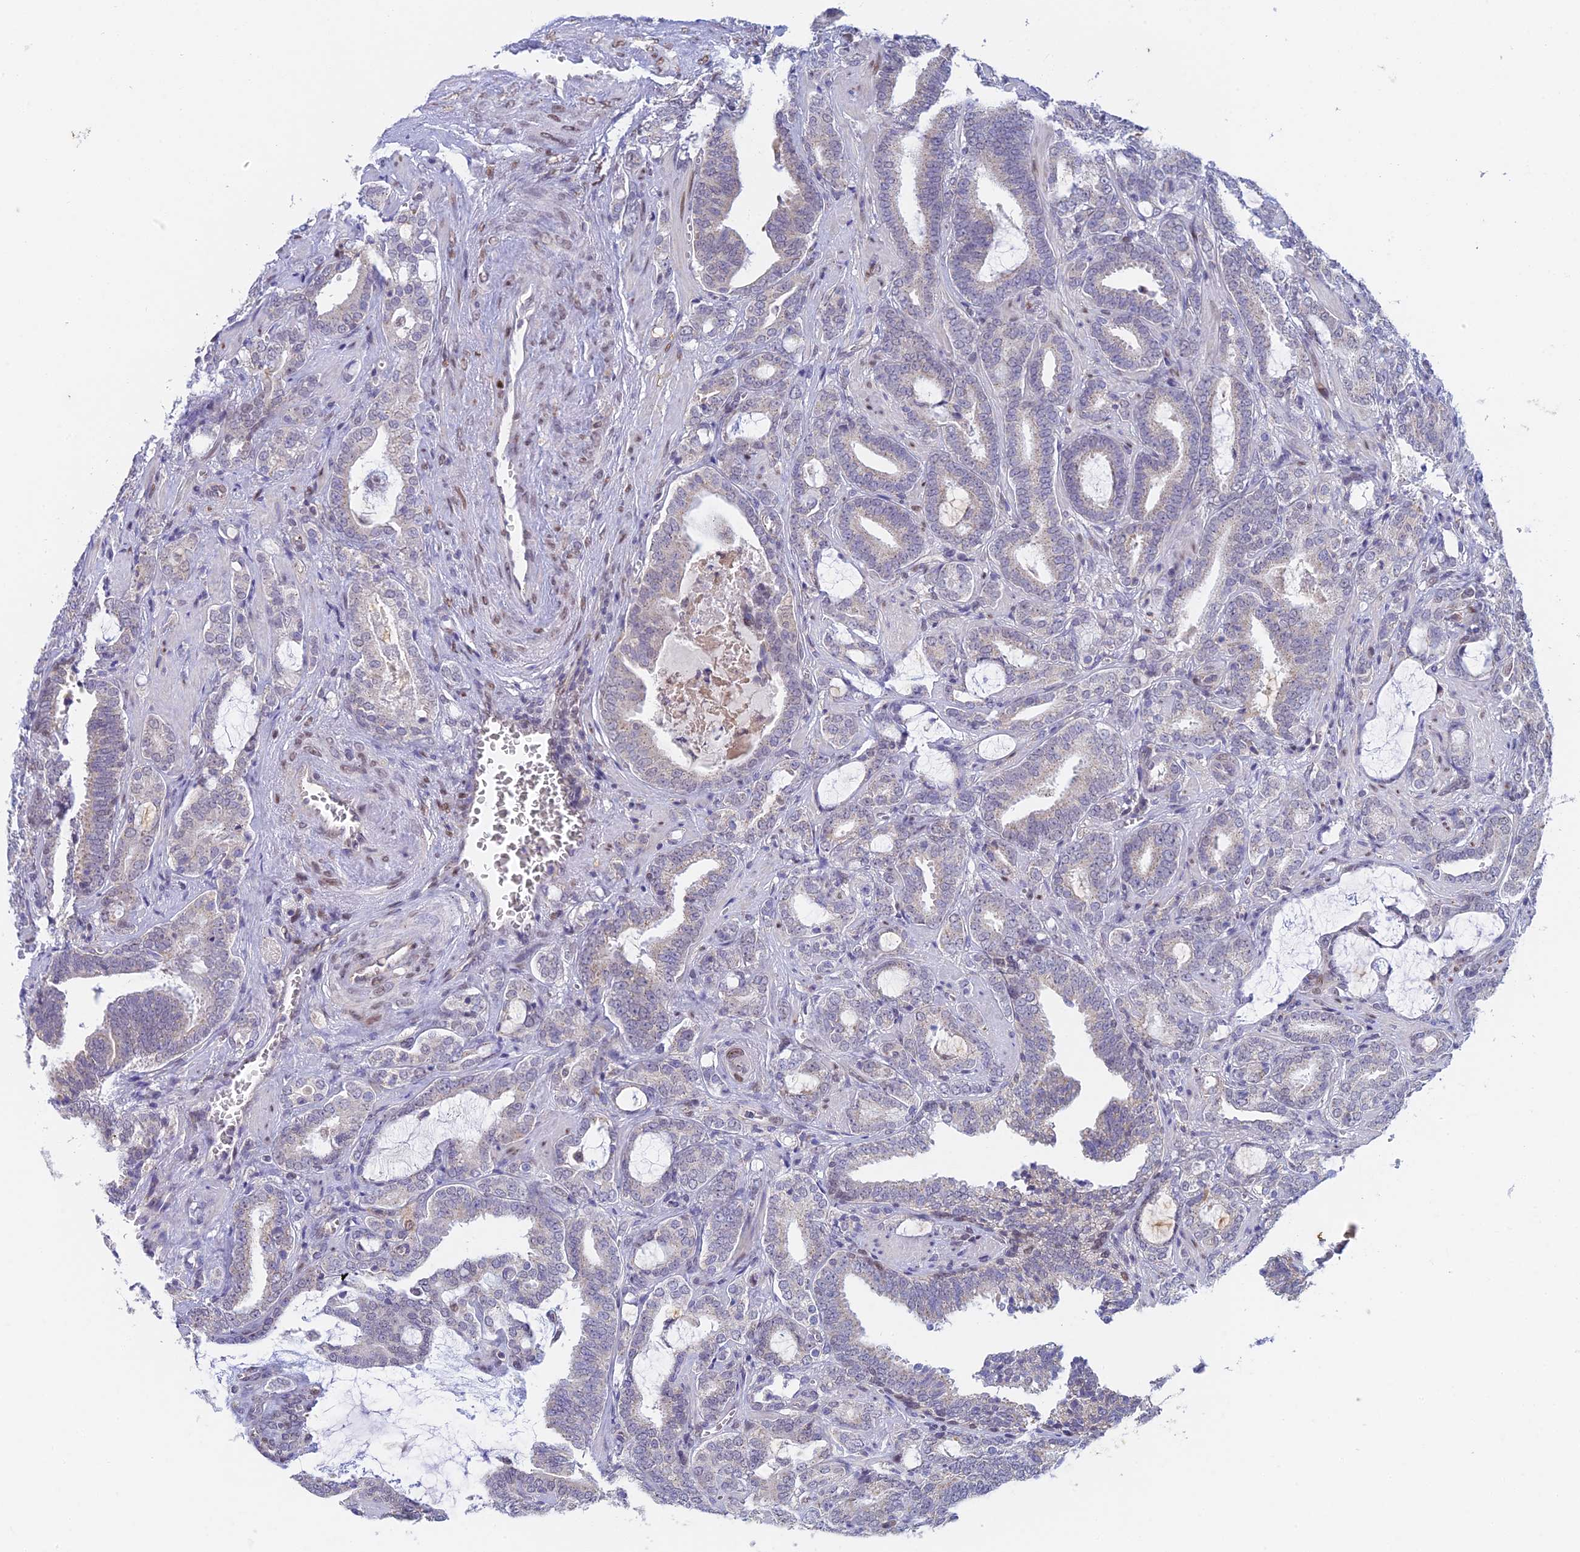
{"staining": {"intensity": "weak", "quantity": "<25%", "location": "cytoplasmic/membranous"}, "tissue": "prostate cancer", "cell_type": "Tumor cells", "image_type": "cancer", "snomed": [{"axis": "morphology", "description": "Adenocarcinoma, High grade"}, {"axis": "topography", "description": "Prostate and seminal vesicle, NOS"}], "caption": "Immunohistochemistry image of neoplastic tissue: prostate cancer stained with DAB shows no significant protein staining in tumor cells.", "gene": "MRPL17", "patient": {"sex": "male", "age": 67}}